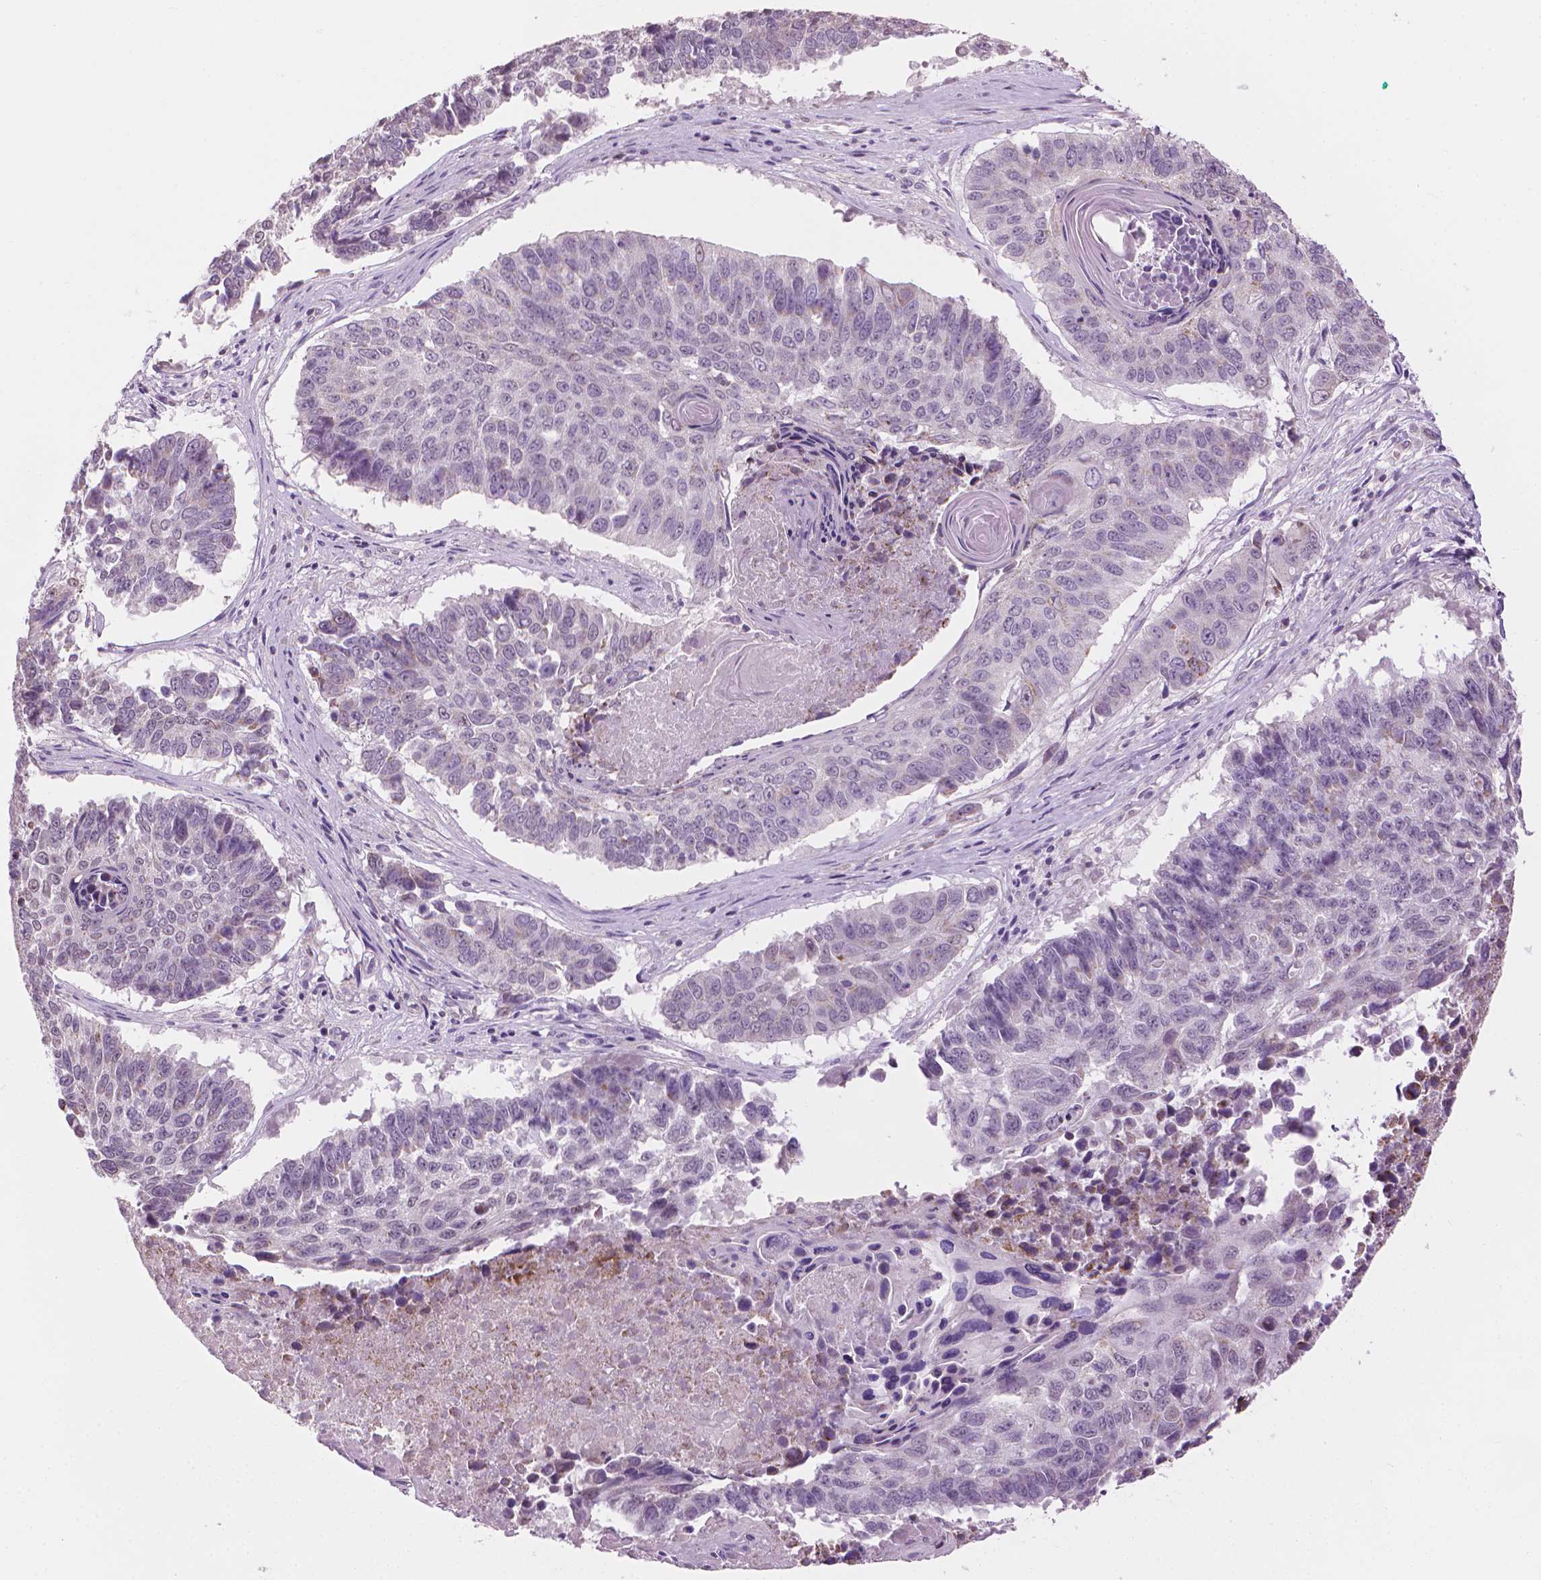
{"staining": {"intensity": "negative", "quantity": "none", "location": "none"}, "tissue": "lung cancer", "cell_type": "Tumor cells", "image_type": "cancer", "snomed": [{"axis": "morphology", "description": "Squamous cell carcinoma, NOS"}, {"axis": "topography", "description": "Lung"}], "caption": "Immunohistochemistry photomicrograph of neoplastic tissue: lung cancer stained with DAB shows no significant protein staining in tumor cells.", "gene": "CFAP126", "patient": {"sex": "male", "age": 73}}